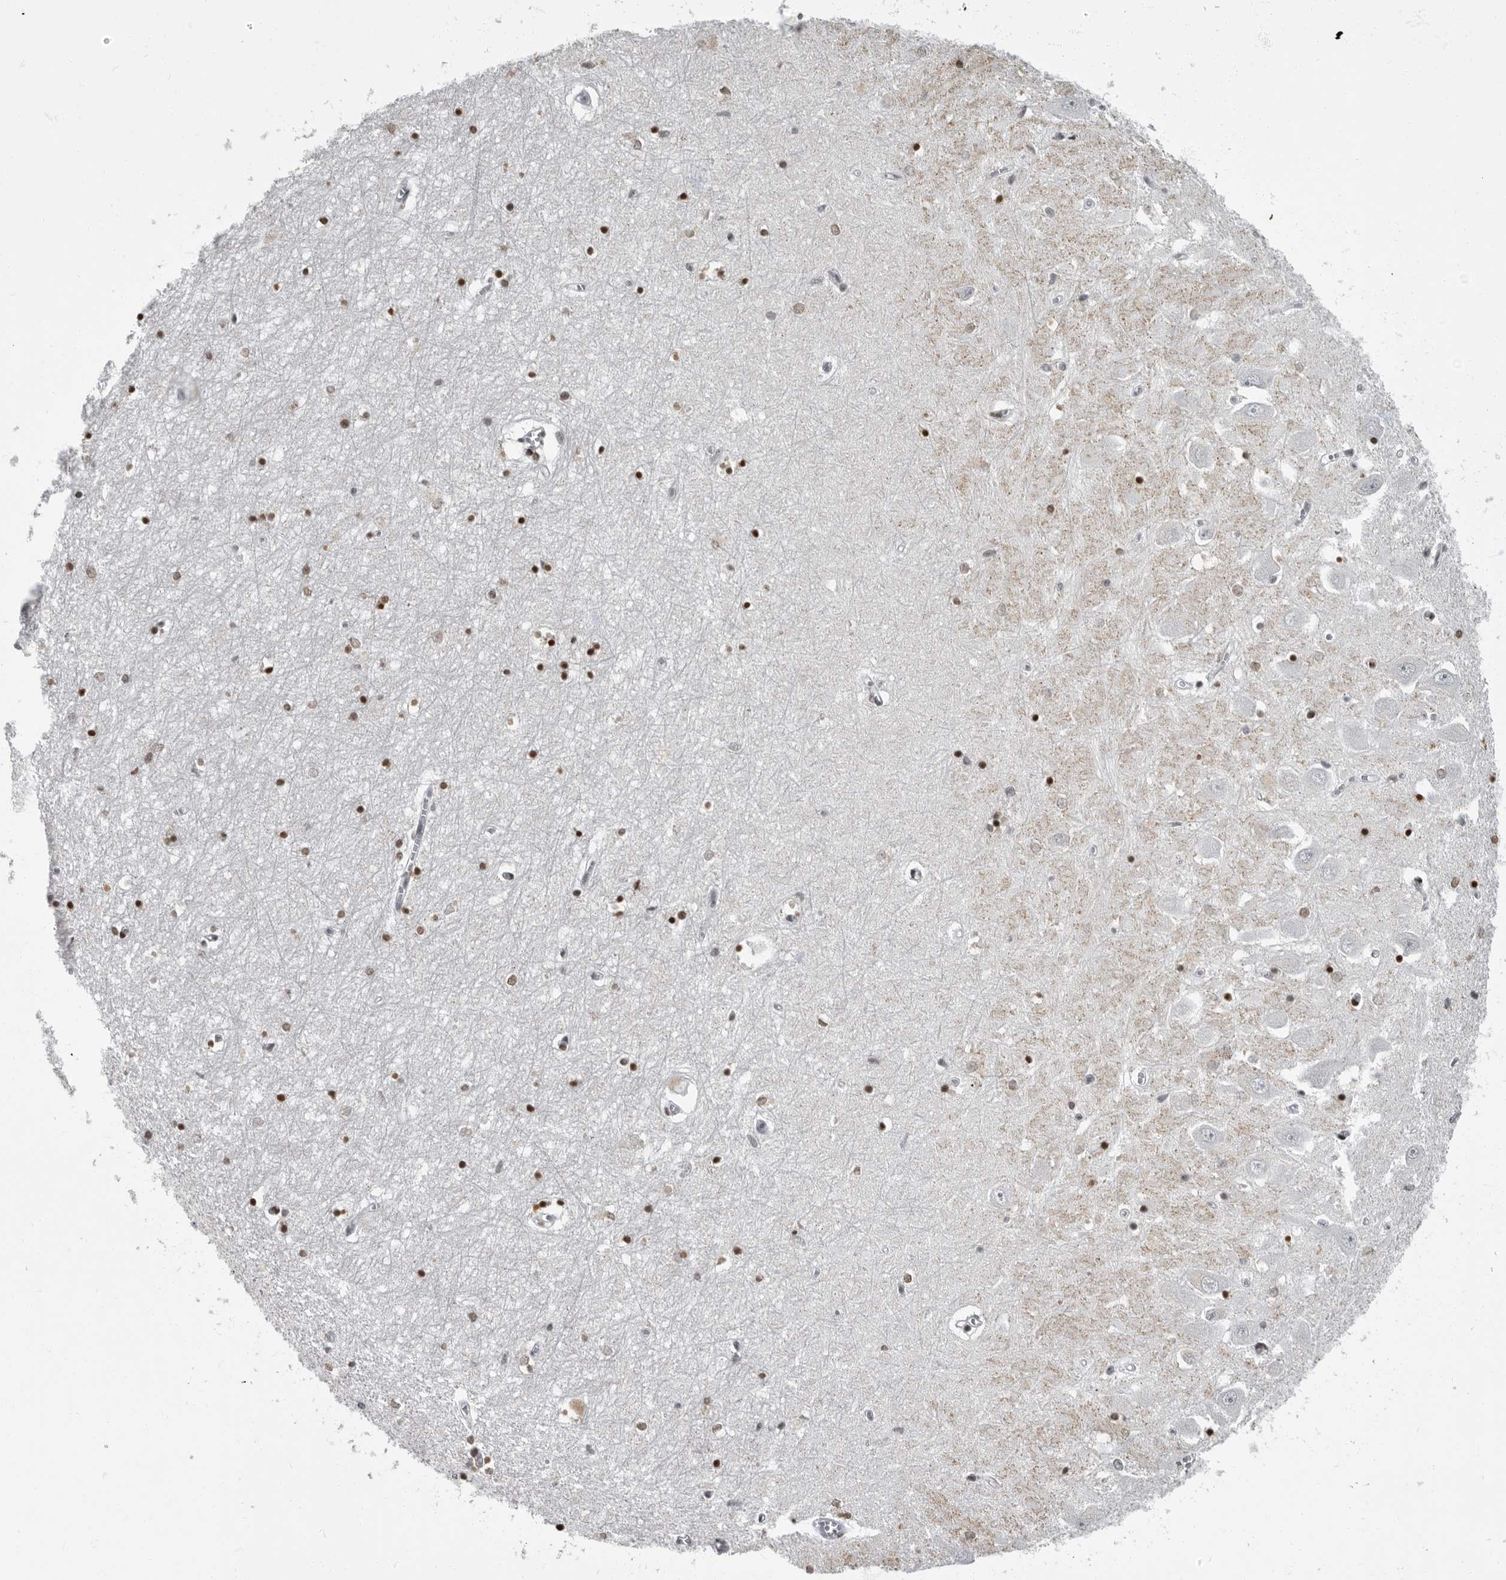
{"staining": {"intensity": "strong", "quantity": ">75%", "location": "nuclear"}, "tissue": "hippocampus", "cell_type": "Glial cells", "image_type": "normal", "snomed": [{"axis": "morphology", "description": "Normal tissue, NOS"}, {"axis": "topography", "description": "Hippocampus"}], "caption": "Hippocampus stained with a protein marker displays strong staining in glial cells.", "gene": "EVI5", "patient": {"sex": "male", "age": 70}}